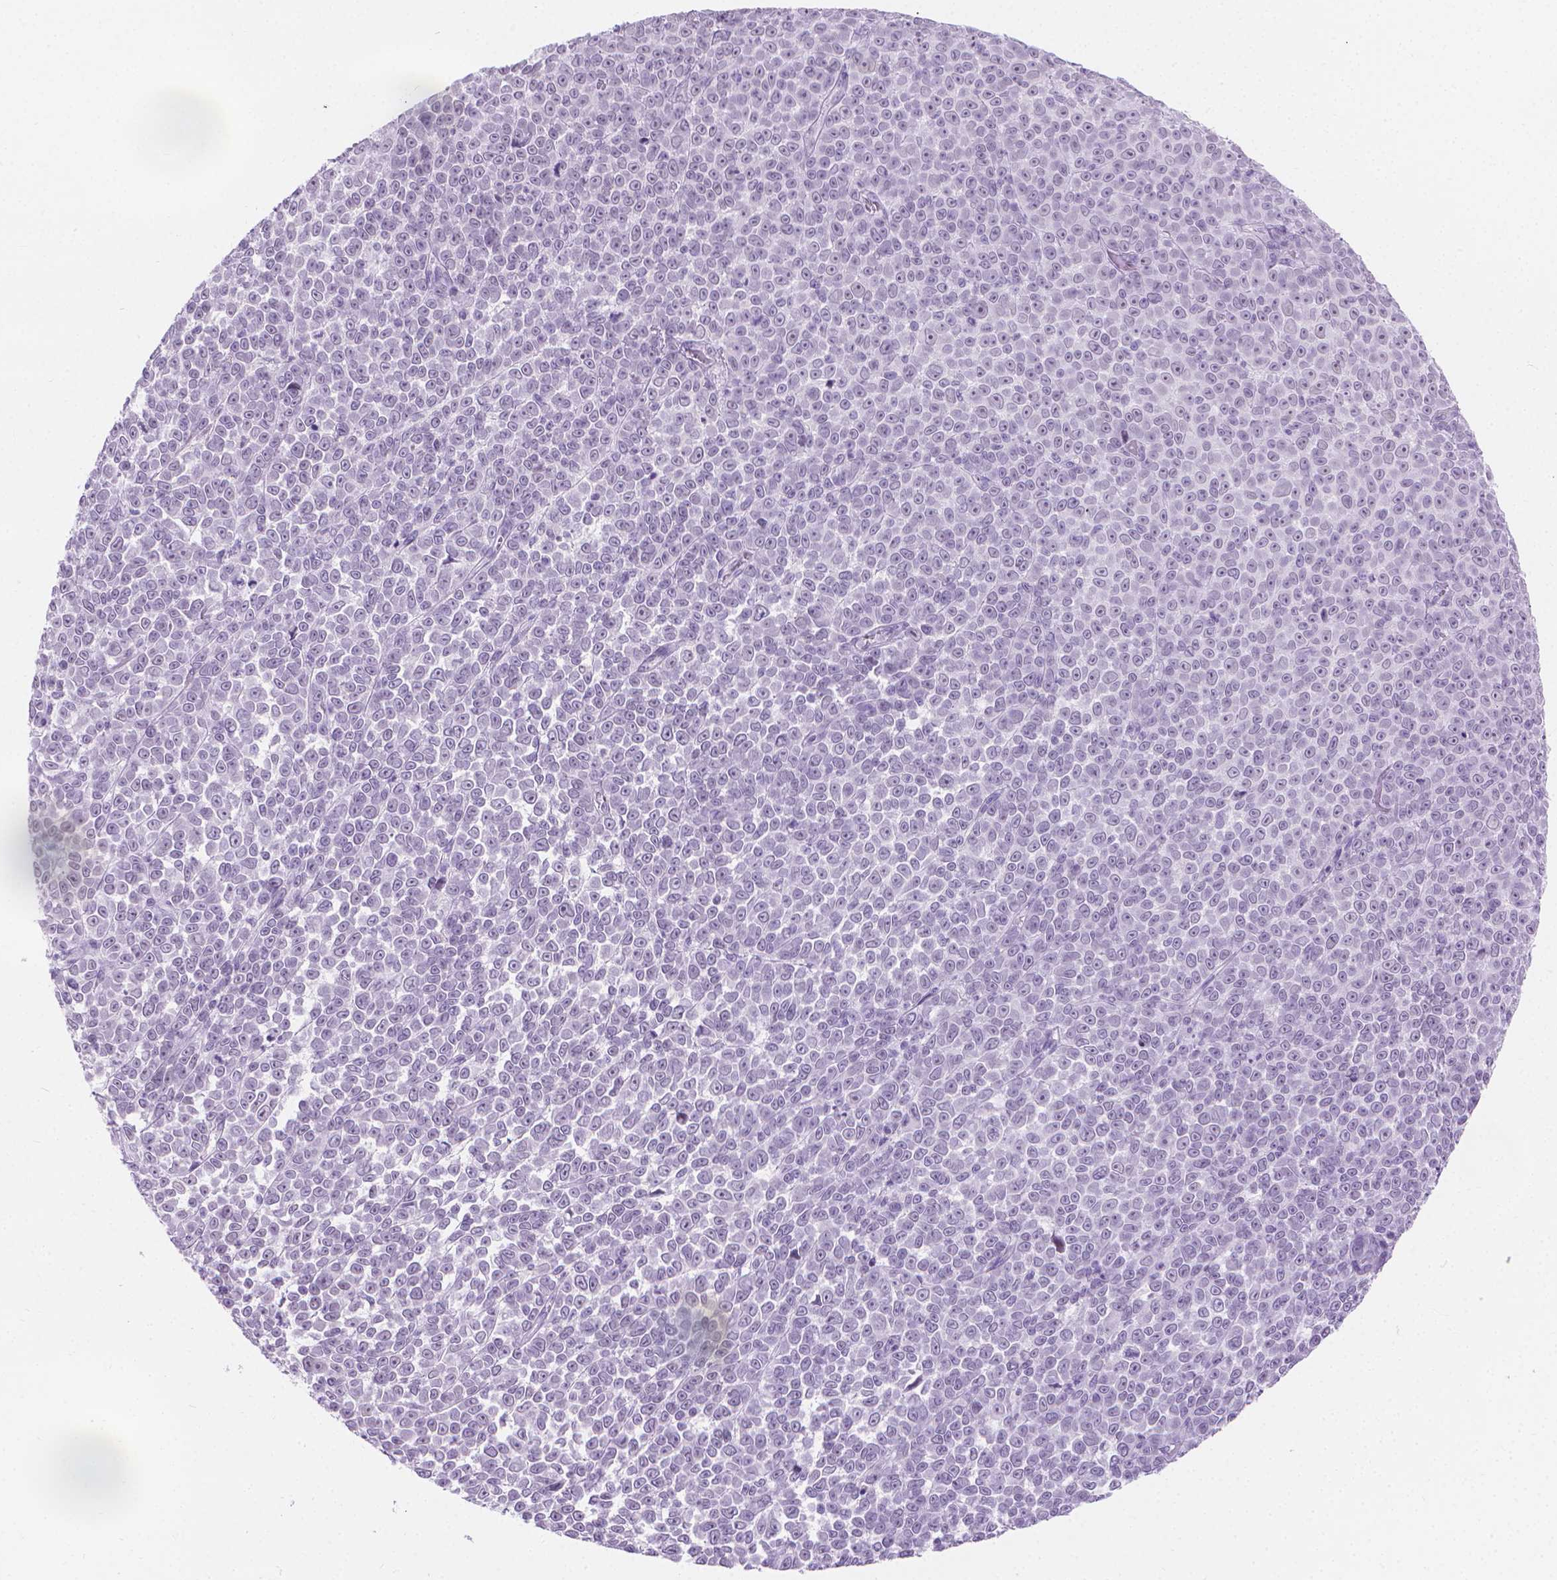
{"staining": {"intensity": "negative", "quantity": "none", "location": "none"}, "tissue": "melanoma", "cell_type": "Tumor cells", "image_type": "cancer", "snomed": [{"axis": "morphology", "description": "Malignant melanoma, NOS"}, {"axis": "topography", "description": "Skin"}], "caption": "Tumor cells are negative for protein expression in human malignant melanoma.", "gene": "CFAP52", "patient": {"sex": "female", "age": 95}}